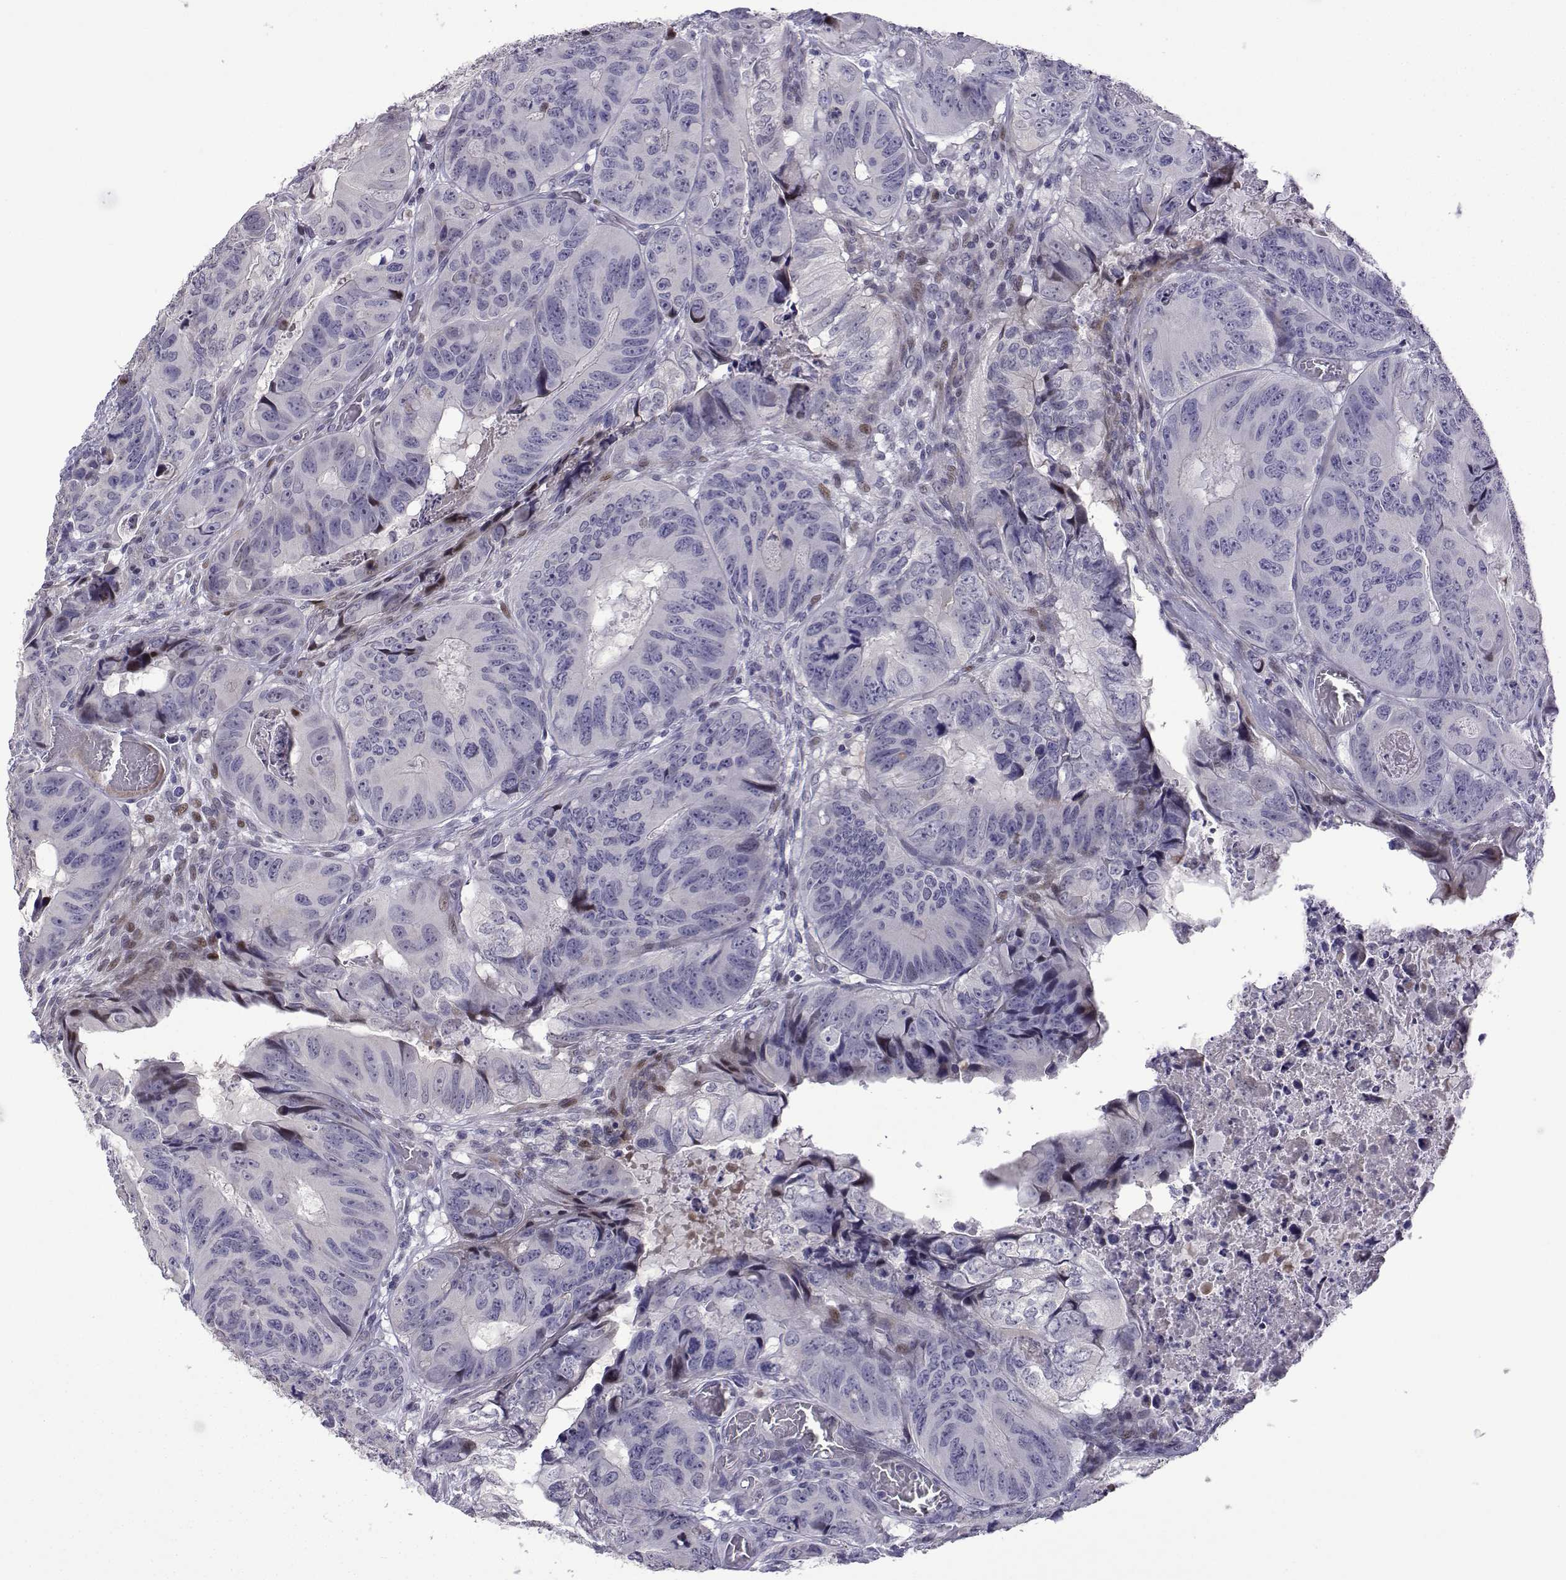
{"staining": {"intensity": "weak", "quantity": "<25%", "location": "cytoplasmic/membranous"}, "tissue": "colorectal cancer", "cell_type": "Tumor cells", "image_type": "cancer", "snomed": [{"axis": "morphology", "description": "Adenocarcinoma, NOS"}, {"axis": "topography", "description": "Colon"}], "caption": "Photomicrograph shows no protein expression in tumor cells of adenocarcinoma (colorectal) tissue. The staining is performed using DAB (3,3'-diaminobenzidine) brown chromogen with nuclei counter-stained in using hematoxylin.", "gene": "CFAP70", "patient": {"sex": "male", "age": 79}}